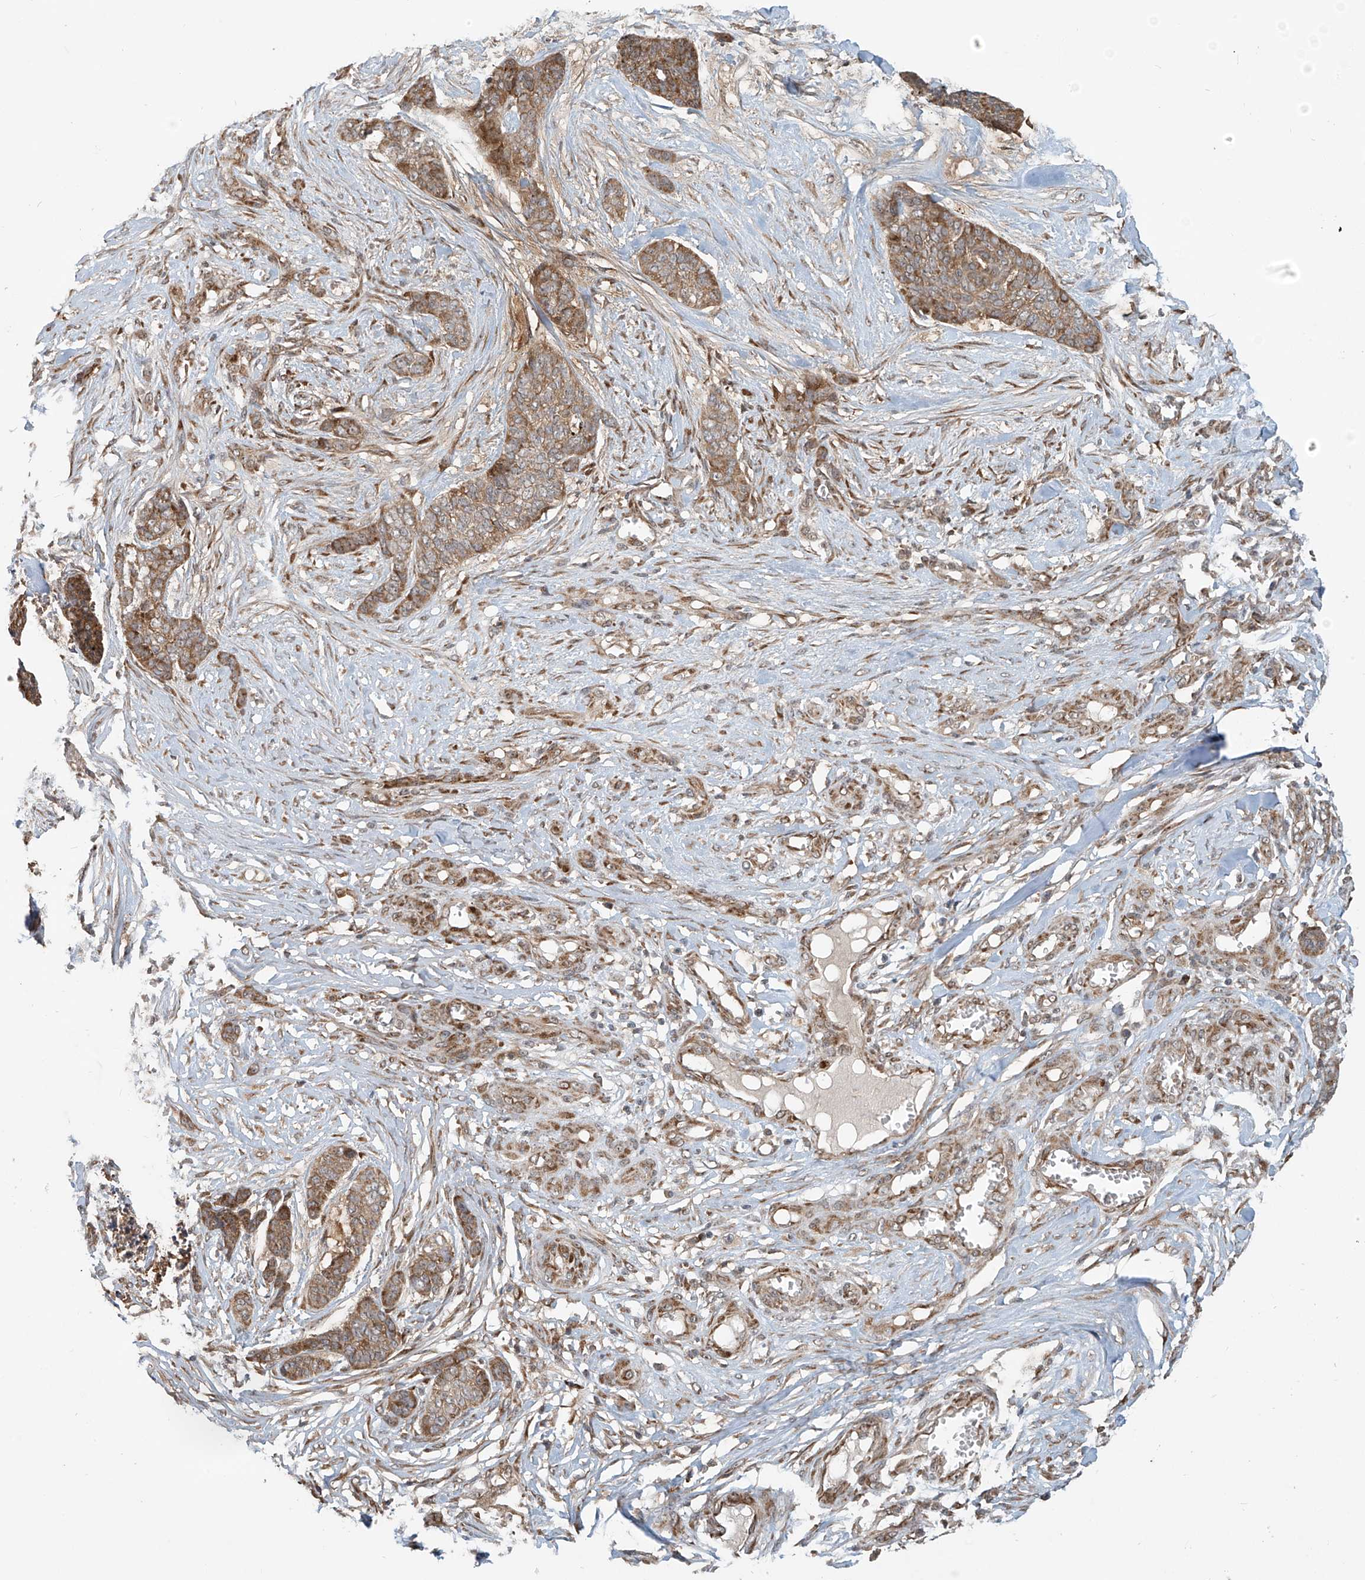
{"staining": {"intensity": "moderate", "quantity": ">75%", "location": "cytoplasmic/membranous"}, "tissue": "skin cancer", "cell_type": "Tumor cells", "image_type": "cancer", "snomed": [{"axis": "morphology", "description": "Basal cell carcinoma"}, {"axis": "topography", "description": "Skin"}], "caption": "Skin basal cell carcinoma stained with DAB immunohistochemistry exhibits medium levels of moderate cytoplasmic/membranous expression in approximately >75% of tumor cells.", "gene": "KATNIP", "patient": {"sex": "female", "age": 64}}